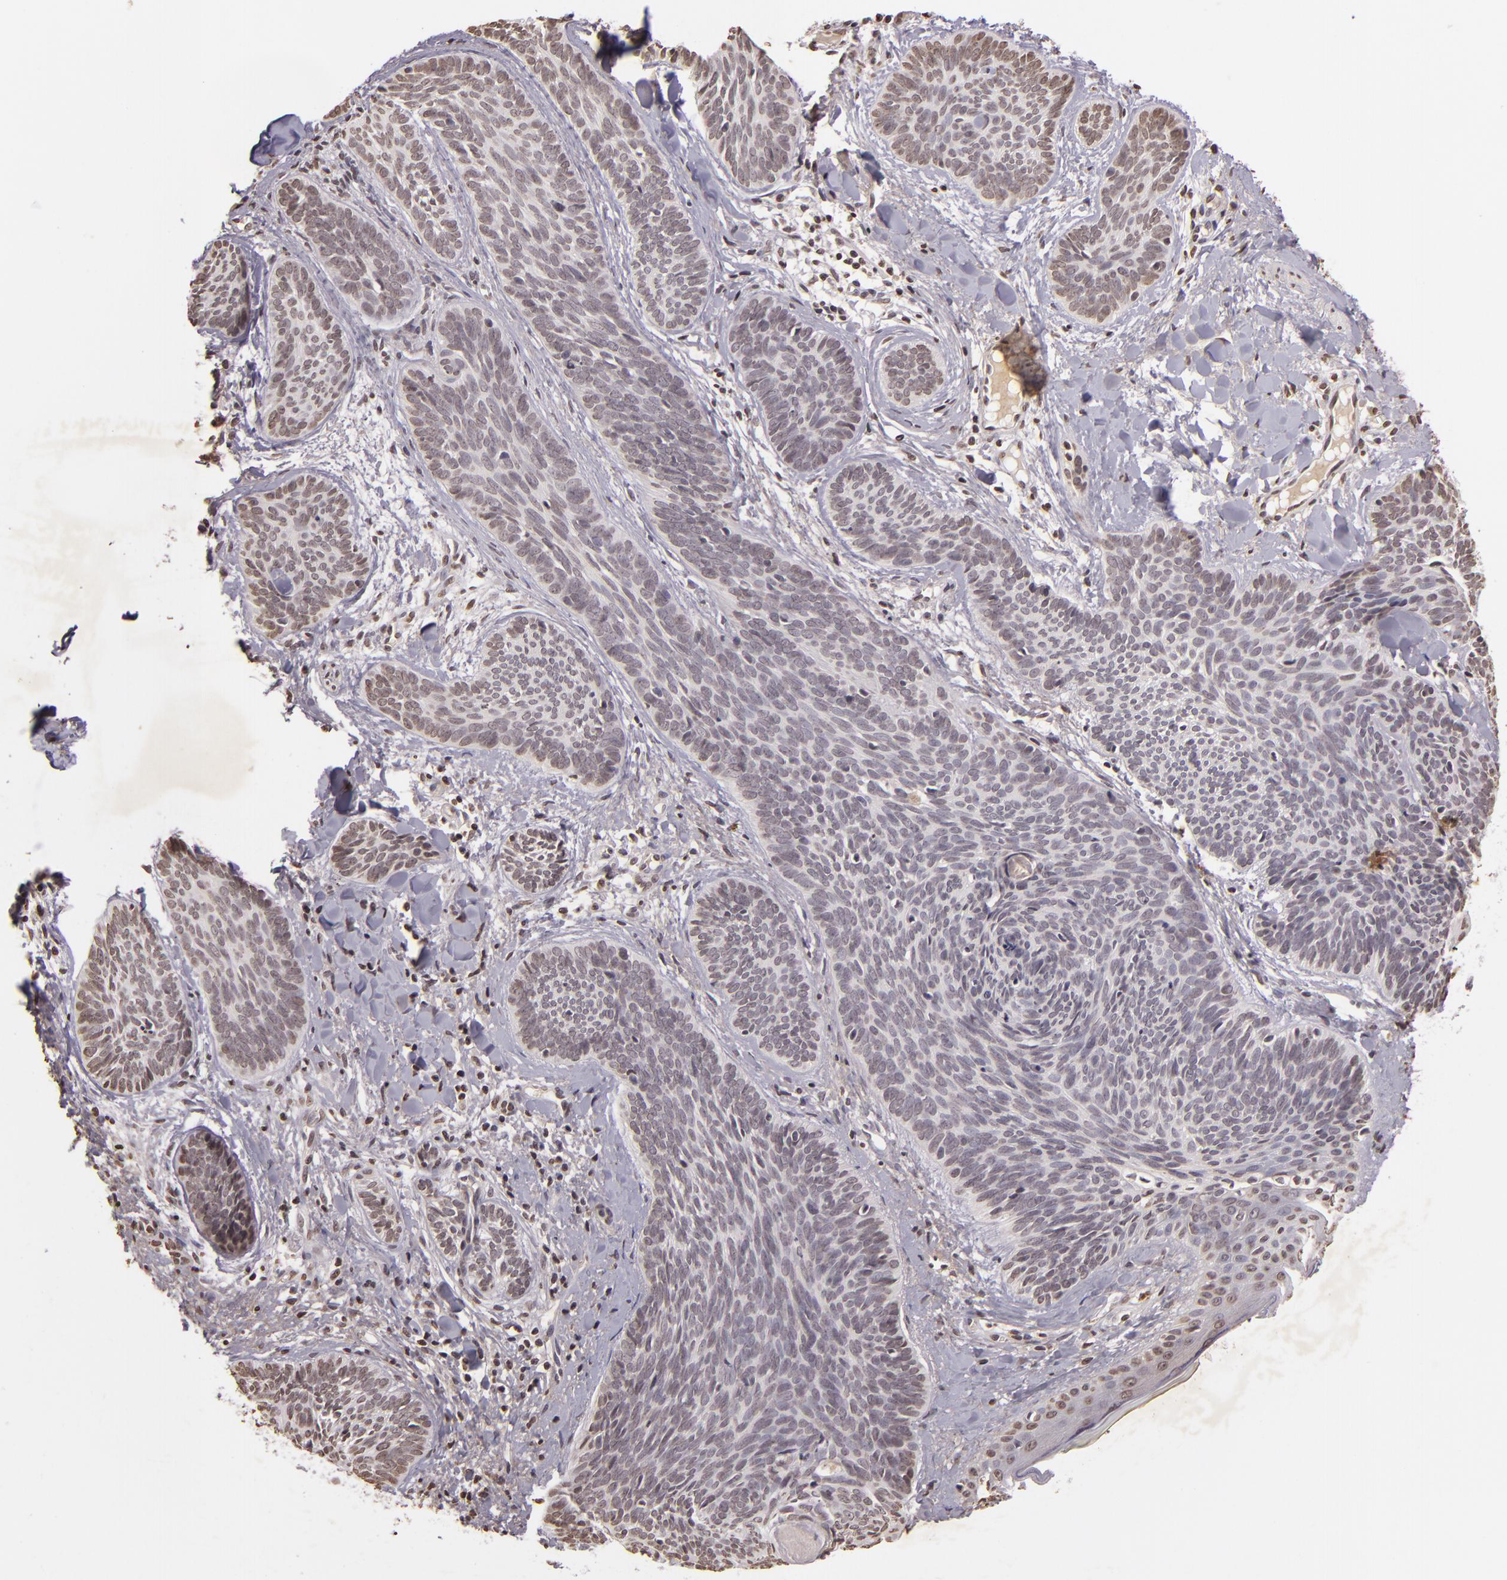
{"staining": {"intensity": "negative", "quantity": "none", "location": "none"}, "tissue": "skin cancer", "cell_type": "Tumor cells", "image_type": "cancer", "snomed": [{"axis": "morphology", "description": "Basal cell carcinoma"}, {"axis": "topography", "description": "Skin"}], "caption": "This image is of skin cancer stained with immunohistochemistry to label a protein in brown with the nuclei are counter-stained blue. There is no positivity in tumor cells.", "gene": "THRB", "patient": {"sex": "female", "age": 81}}